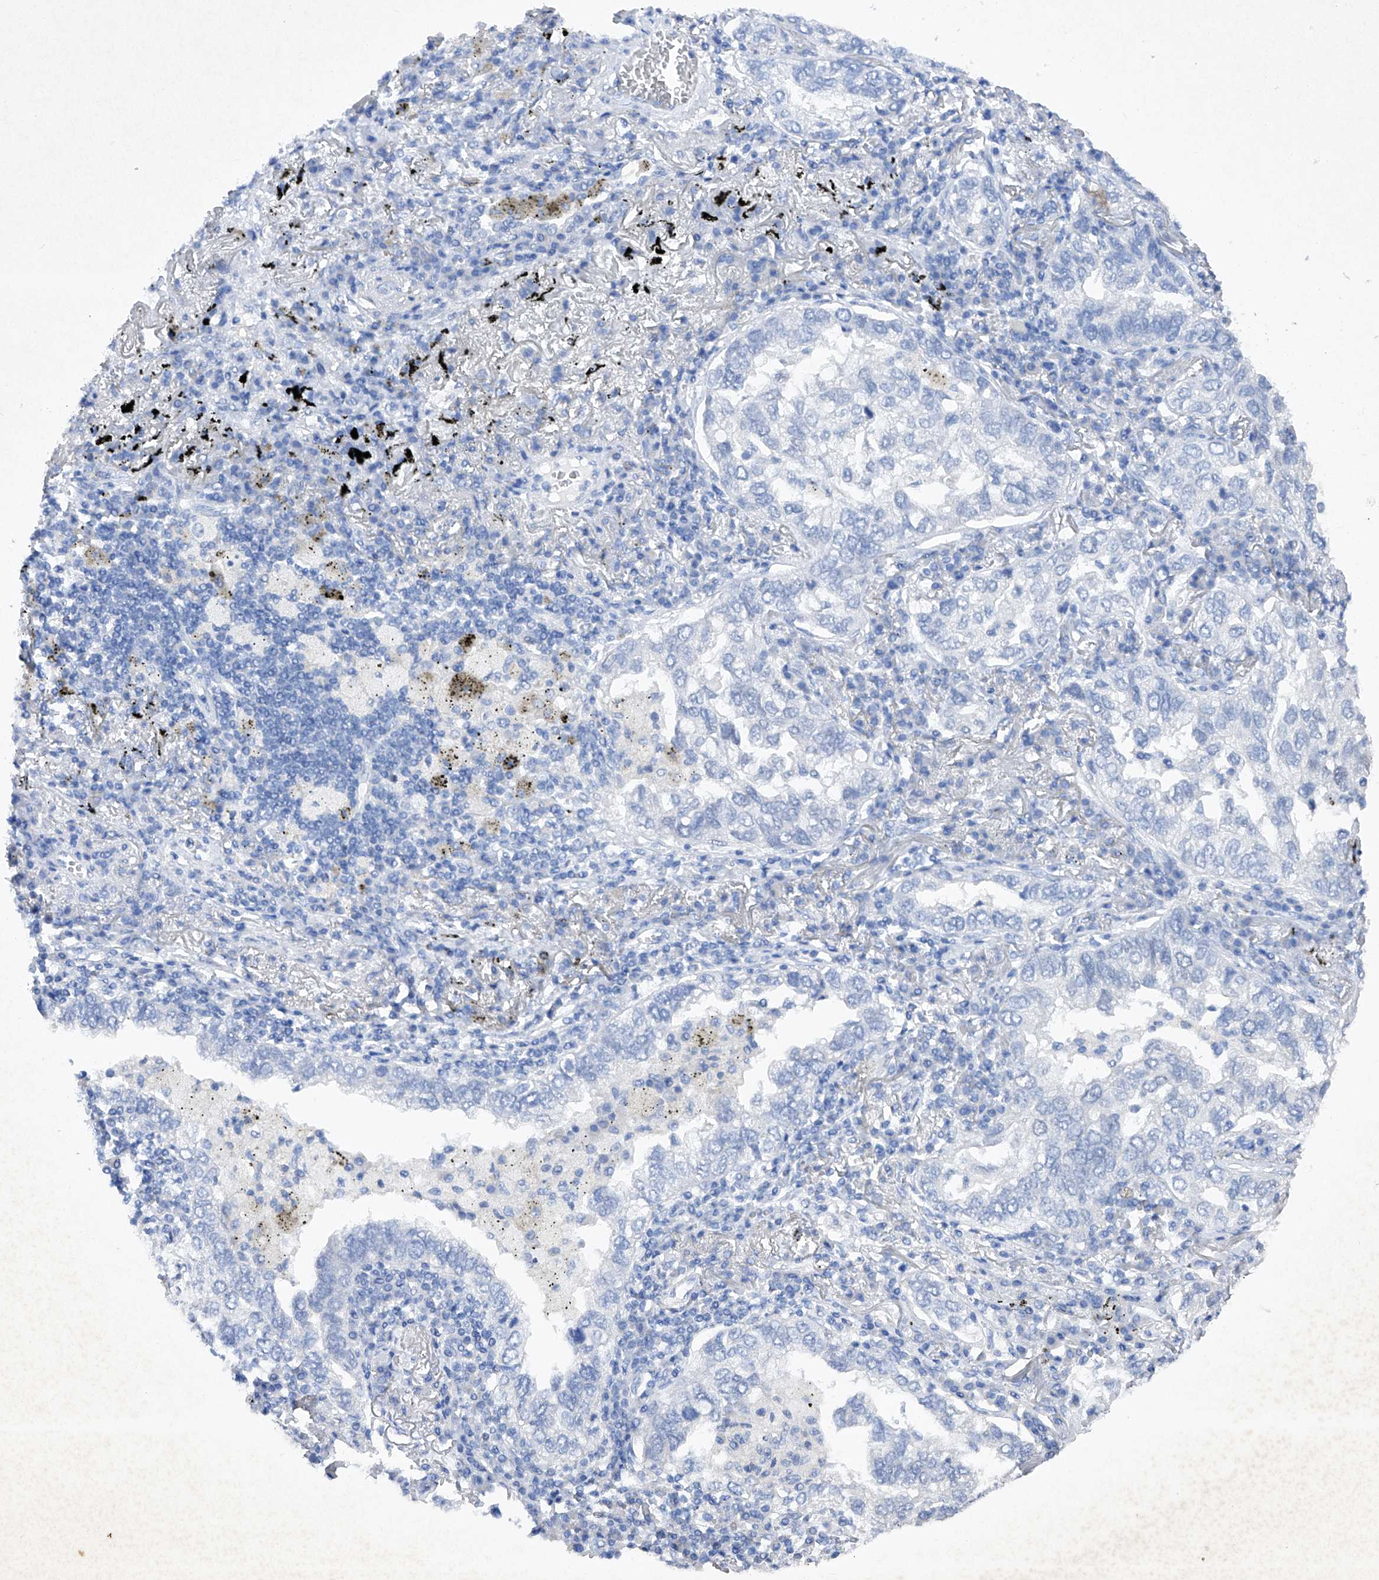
{"staining": {"intensity": "negative", "quantity": "none", "location": "none"}, "tissue": "lung cancer", "cell_type": "Tumor cells", "image_type": "cancer", "snomed": [{"axis": "morphology", "description": "Adenocarcinoma, NOS"}, {"axis": "topography", "description": "Lung"}], "caption": "A micrograph of lung cancer stained for a protein shows no brown staining in tumor cells.", "gene": "BARX2", "patient": {"sex": "male", "age": 65}}